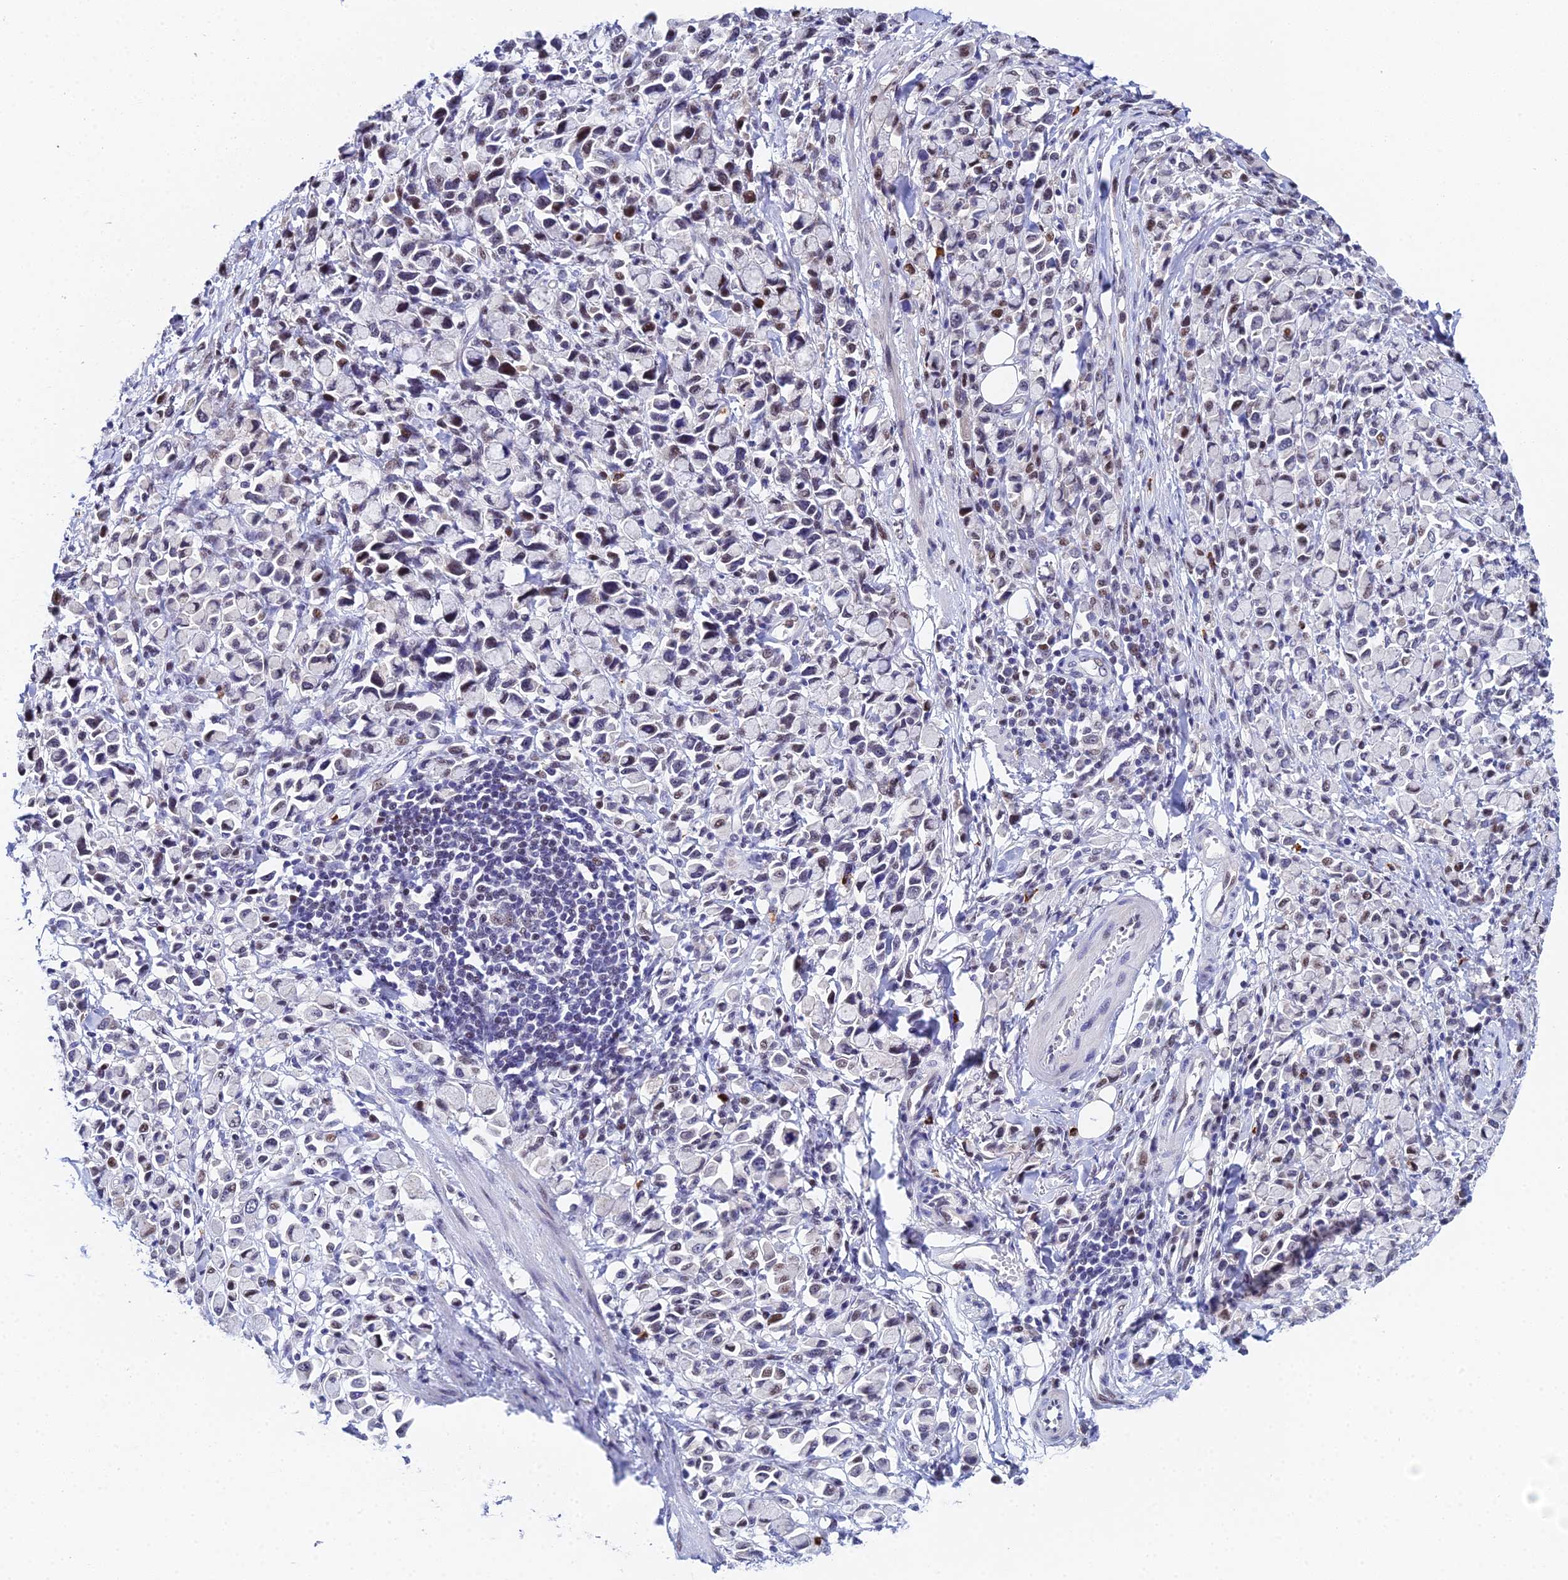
{"staining": {"intensity": "moderate", "quantity": "<25%", "location": "nuclear"}, "tissue": "stomach cancer", "cell_type": "Tumor cells", "image_type": "cancer", "snomed": [{"axis": "morphology", "description": "Adenocarcinoma, NOS"}, {"axis": "topography", "description": "Stomach"}], "caption": "Immunohistochemistry image of human stomach cancer stained for a protein (brown), which reveals low levels of moderate nuclear expression in about <25% of tumor cells.", "gene": "TIFA", "patient": {"sex": "female", "age": 81}}